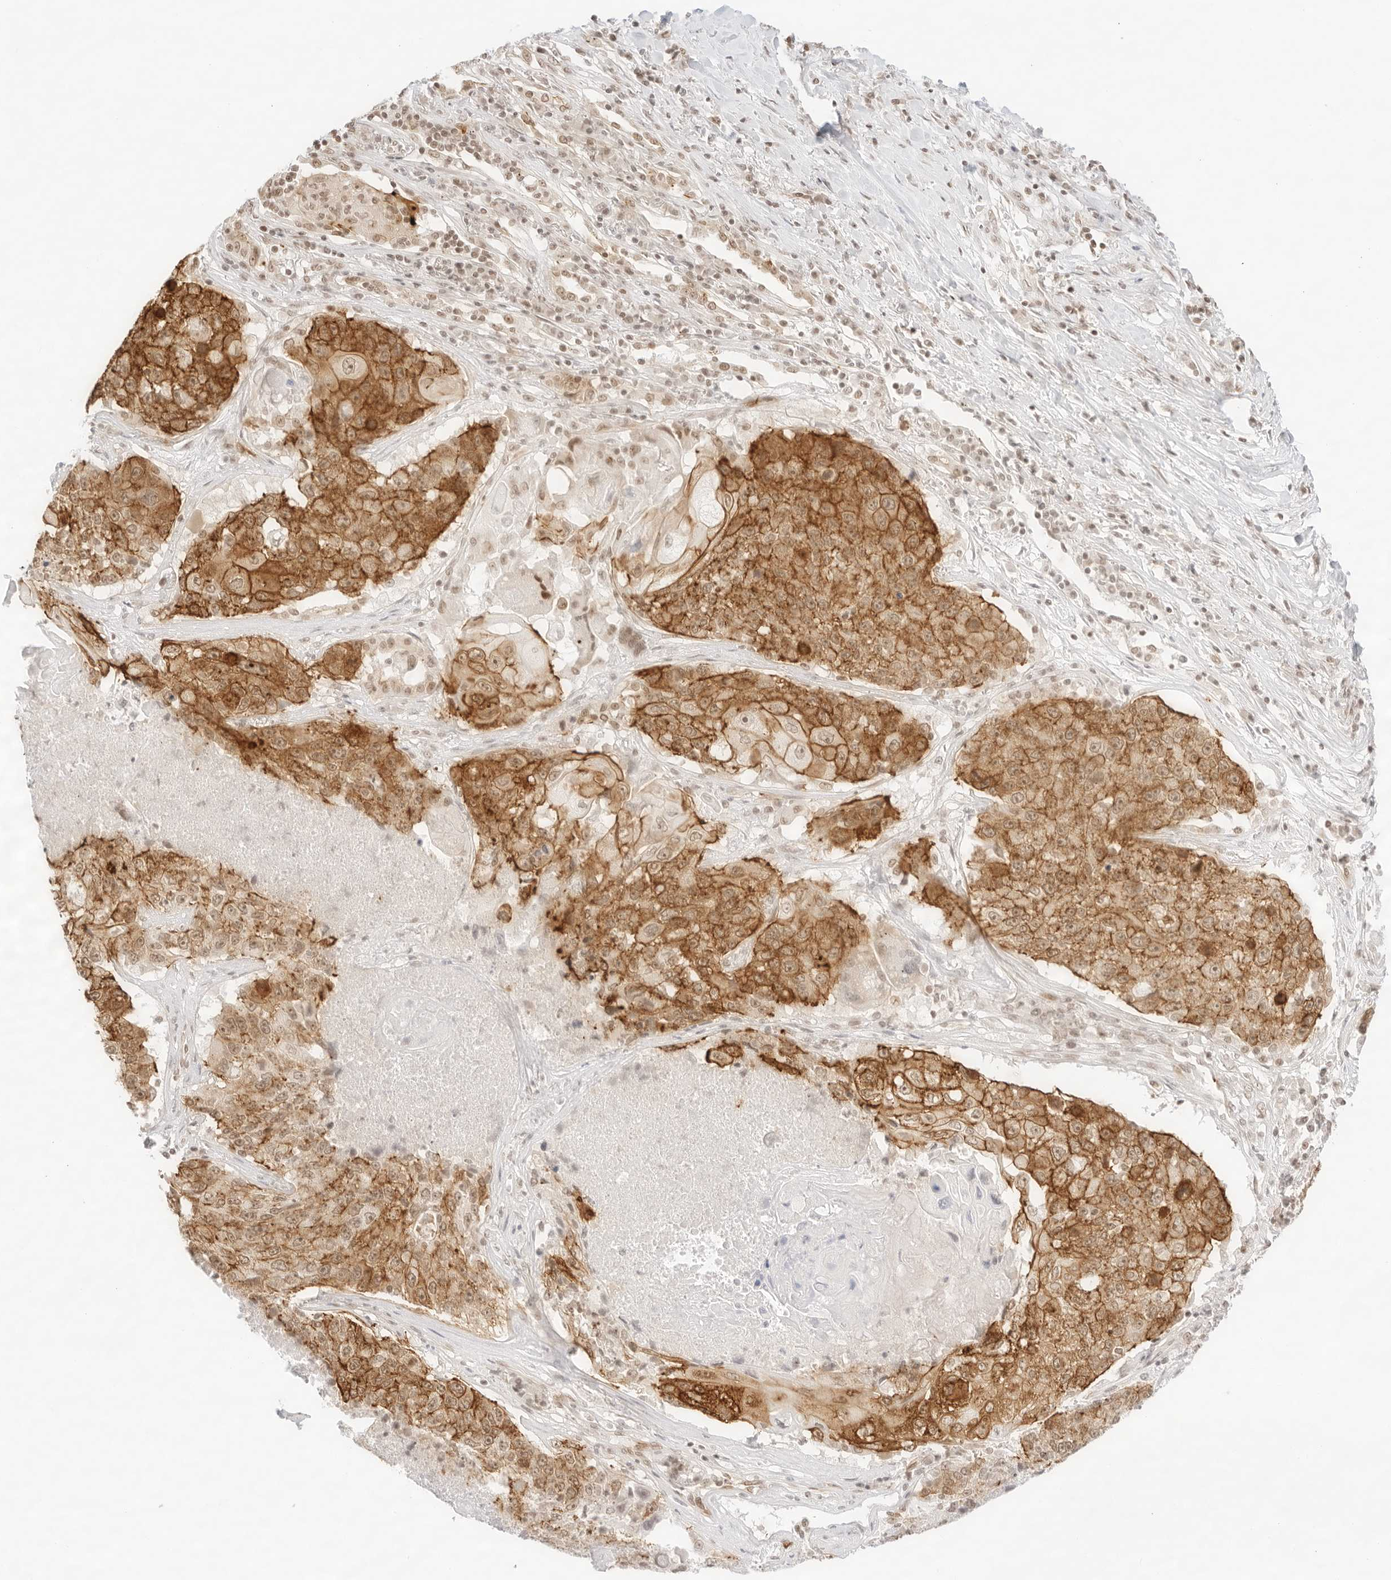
{"staining": {"intensity": "strong", "quantity": ">75%", "location": "cytoplasmic/membranous,nuclear"}, "tissue": "lung cancer", "cell_type": "Tumor cells", "image_type": "cancer", "snomed": [{"axis": "morphology", "description": "Squamous cell carcinoma, NOS"}, {"axis": "topography", "description": "Lung"}], "caption": "The histopathology image exhibits staining of squamous cell carcinoma (lung), revealing strong cytoplasmic/membranous and nuclear protein staining (brown color) within tumor cells.", "gene": "GNAS", "patient": {"sex": "male", "age": 61}}